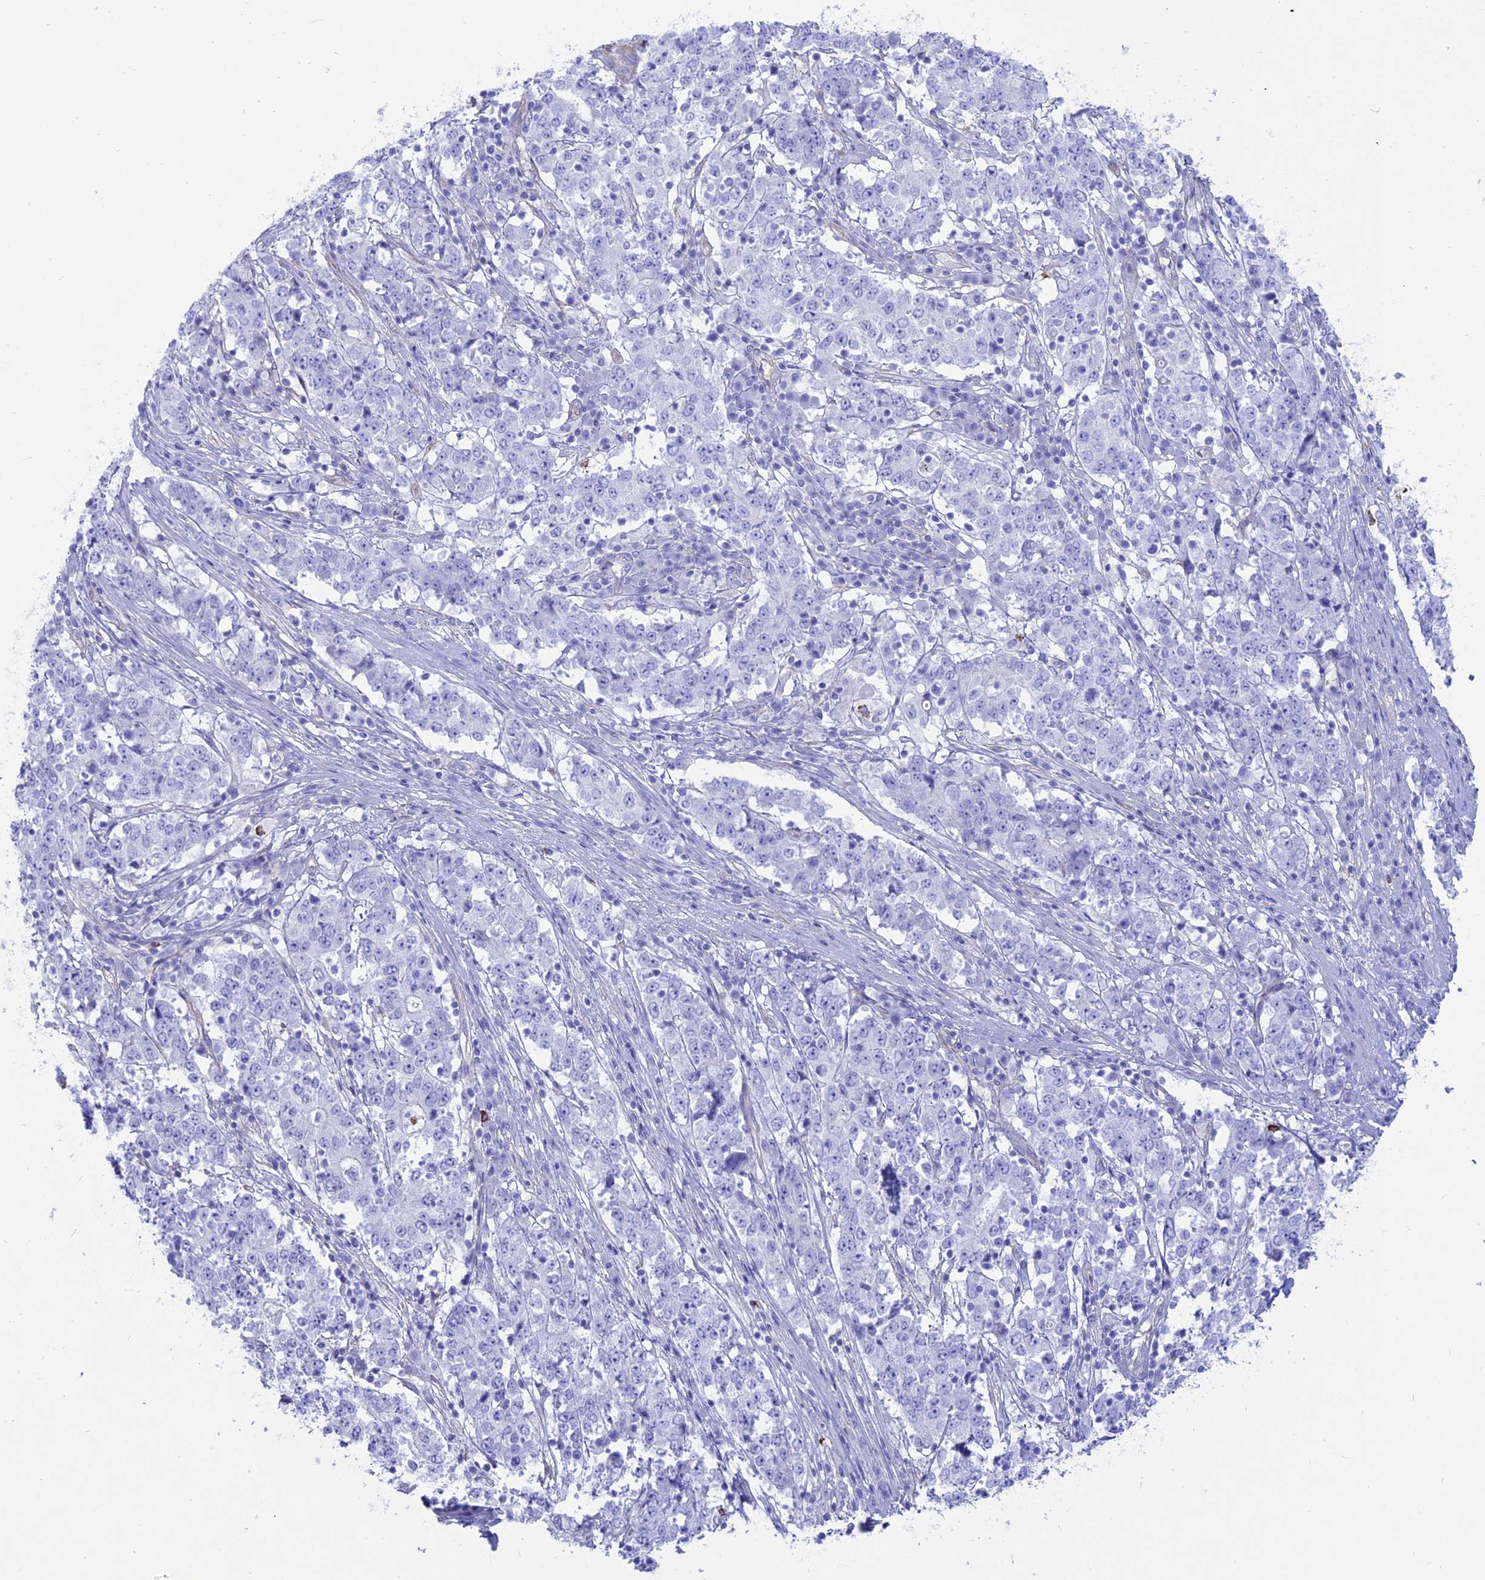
{"staining": {"intensity": "negative", "quantity": "none", "location": "none"}, "tissue": "stomach cancer", "cell_type": "Tumor cells", "image_type": "cancer", "snomed": [{"axis": "morphology", "description": "Adenocarcinoma, NOS"}, {"axis": "topography", "description": "Stomach"}], "caption": "DAB immunohistochemical staining of human stomach cancer (adenocarcinoma) reveals no significant positivity in tumor cells. Nuclei are stained in blue.", "gene": "OR2AE1", "patient": {"sex": "male", "age": 59}}